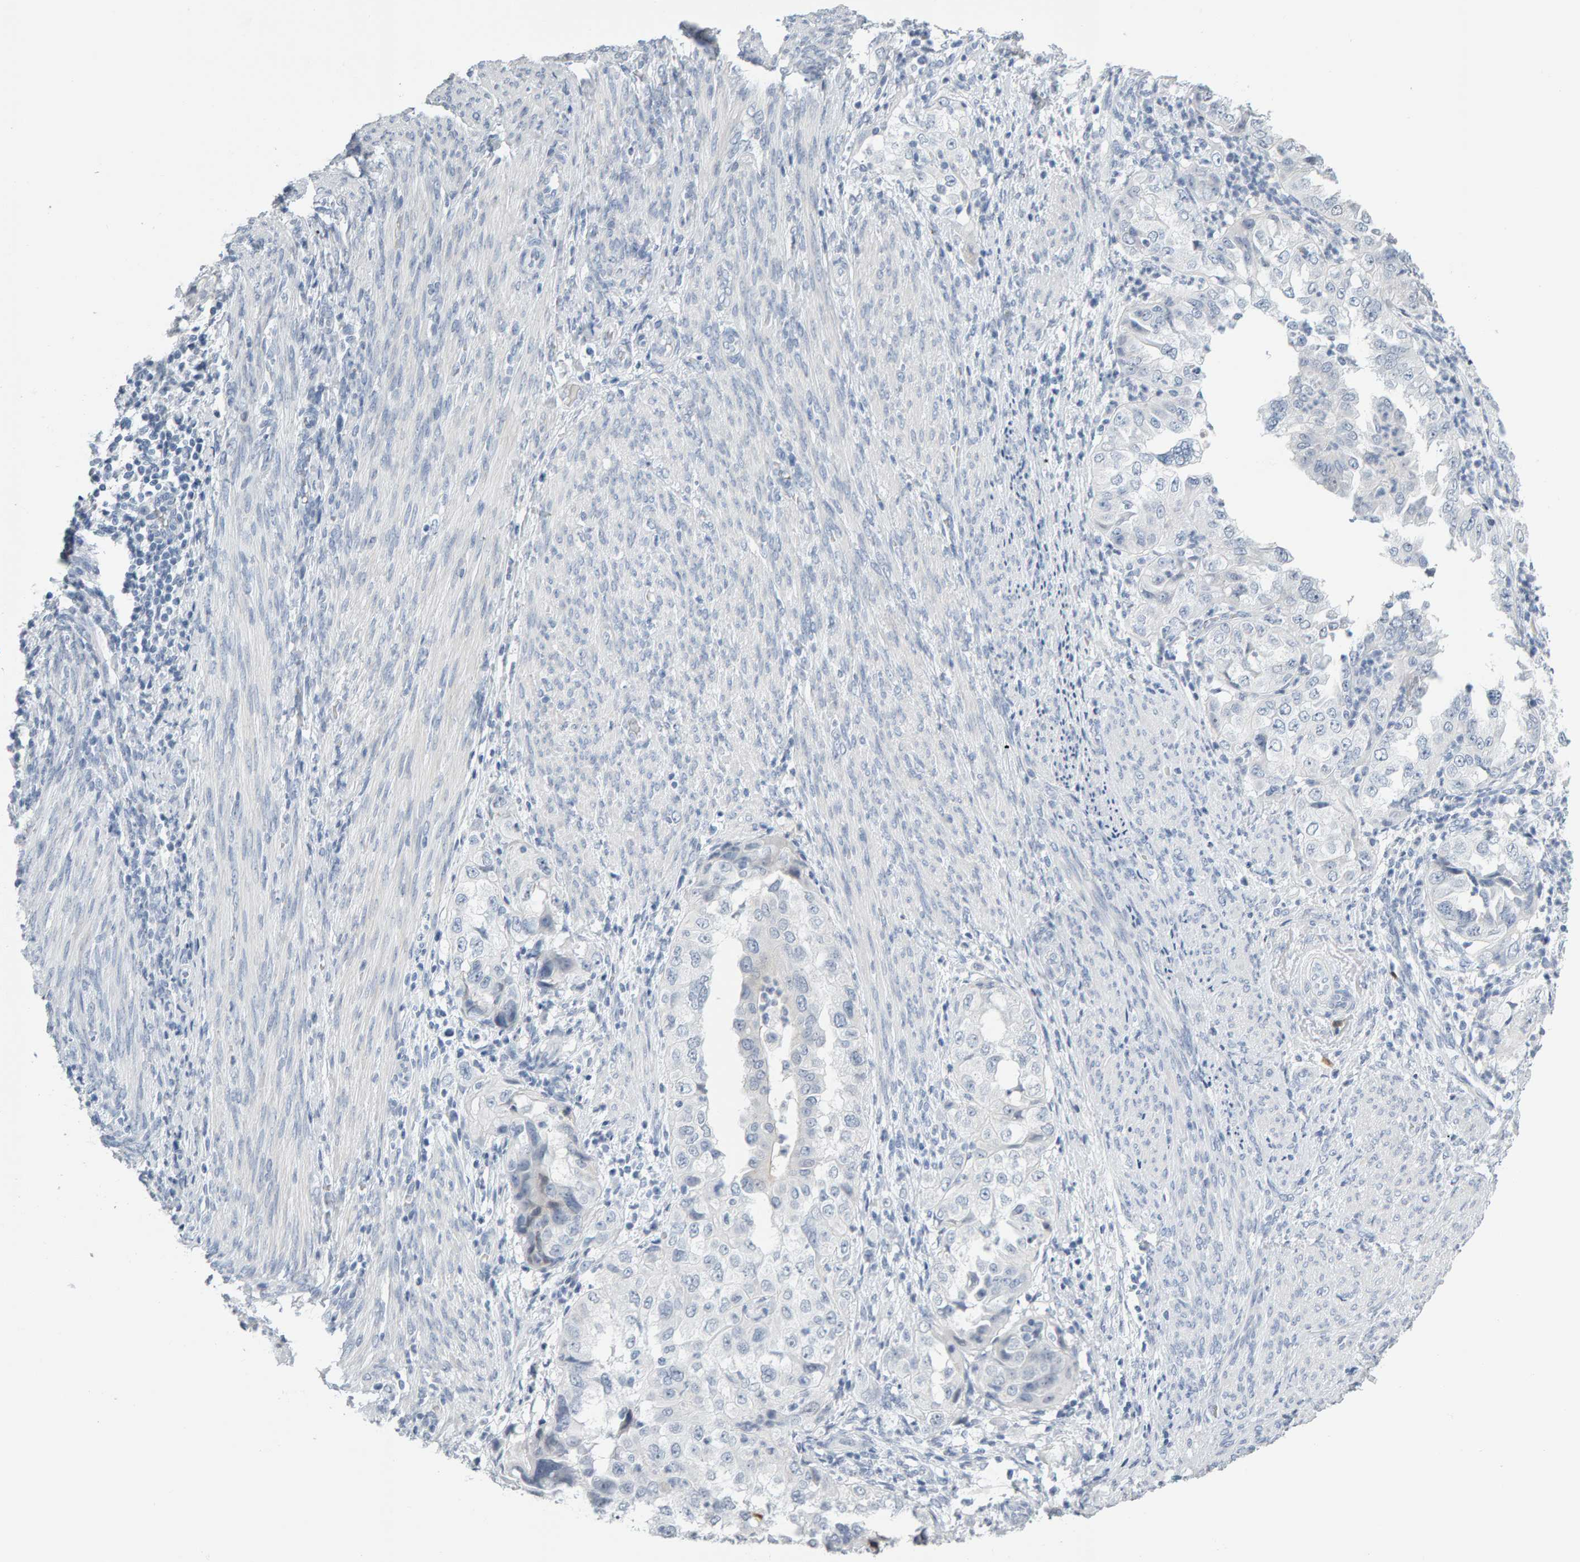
{"staining": {"intensity": "negative", "quantity": "none", "location": "none"}, "tissue": "endometrial cancer", "cell_type": "Tumor cells", "image_type": "cancer", "snomed": [{"axis": "morphology", "description": "Adenocarcinoma, NOS"}, {"axis": "topography", "description": "Endometrium"}], "caption": "Tumor cells are negative for brown protein staining in adenocarcinoma (endometrial).", "gene": "CTH", "patient": {"sex": "female", "age": 85}}